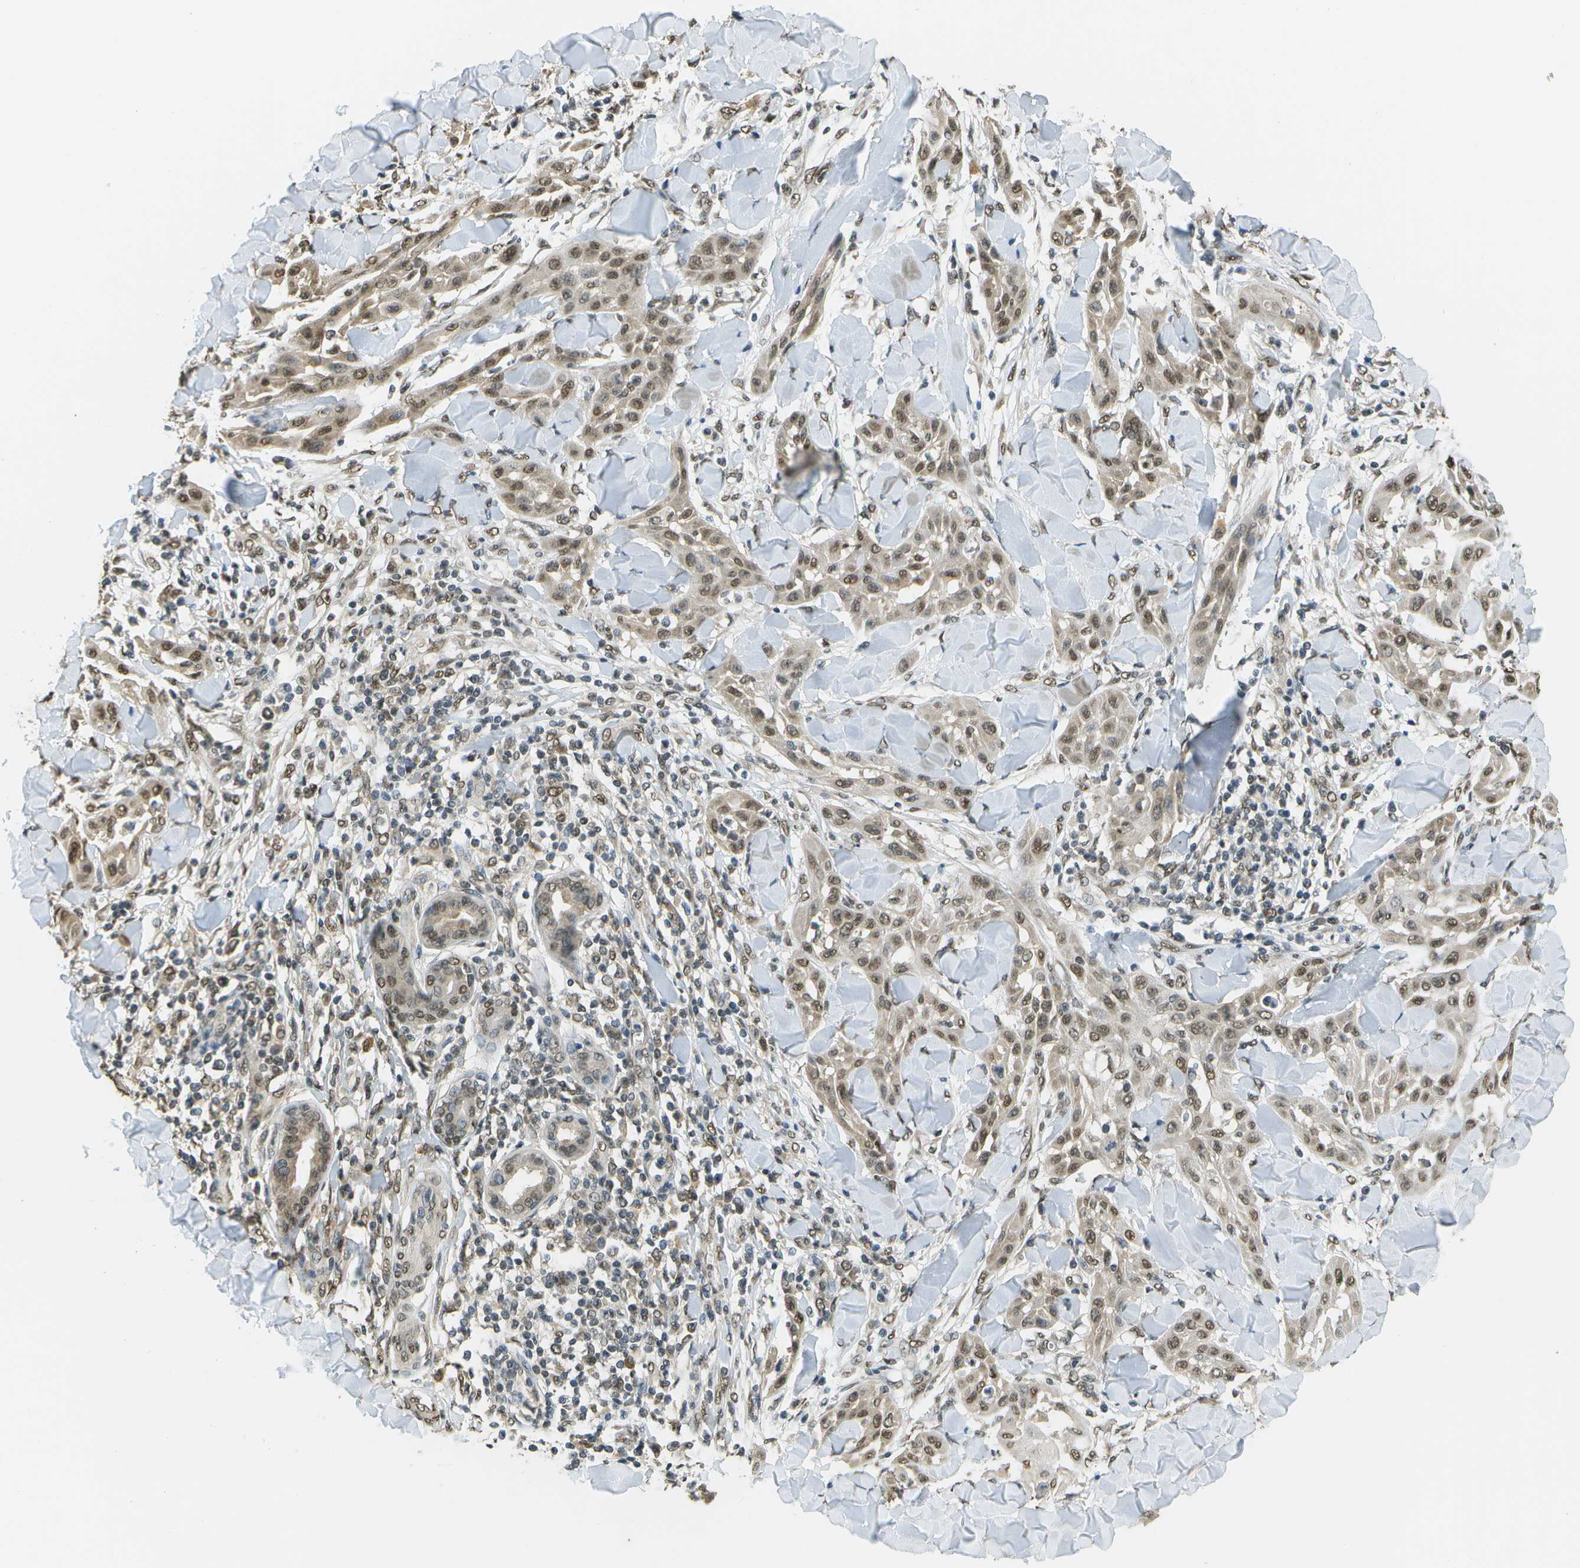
{"staining": {"intensity": "moderate", "quantity": ">75%", "location": "cytoplasmic/membranous,nuclear"}, "tissue": "skin cancer", "cell_type": "Tumor cells", "image_type": "cancer", "snomed": [{"axis": "morphology", "description": "Squamous cell carcinoma, NOS"}, {"axis": "topography", "description": "Skin"}], "caption": "Moderate cytoplasmic/membranous and nuclear protein positivity is appreciated in about >75% of tumor cells in skin cancer (squamous cell carcinoma).", "gene": "ABL2", "patient": {"sex": "male", "age": 24}}